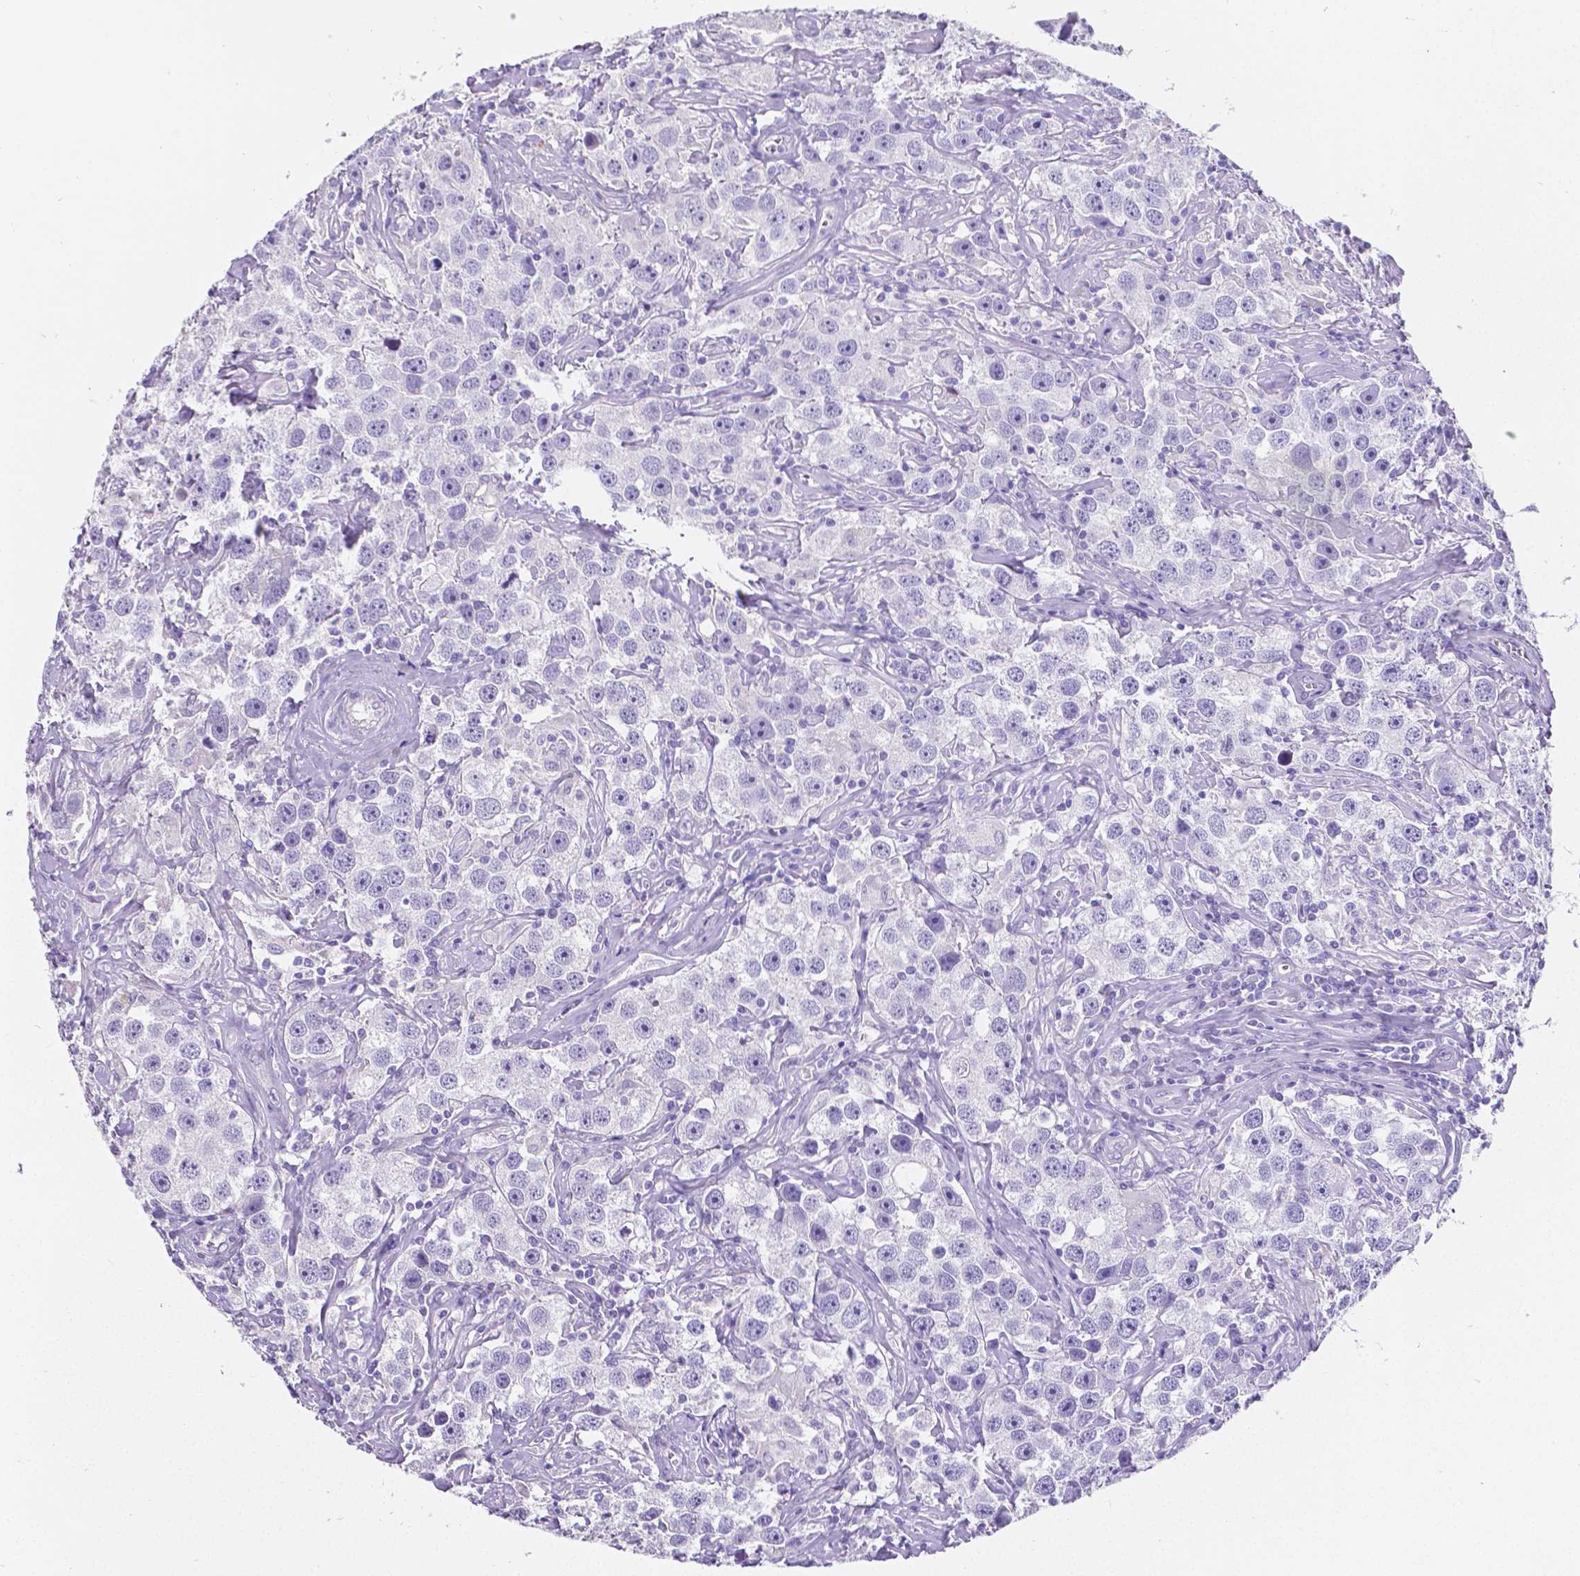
{"staining": {"intensity": "negative", "quantity": "none", "location": "none"}, "tissue": "testis cancer", "cell_type": "Tumor cells", "image_type": "cancer", "snomed": [{"axis": "morphology", "description": "Seminoma, NOS"}, {"axis": "topography", "description": "Testis"}], "caption": "Tumor cells show no significant protein expression in testis cancer.", "gene": "SATB2", "patient": {"sex": "male", "age": 49}}